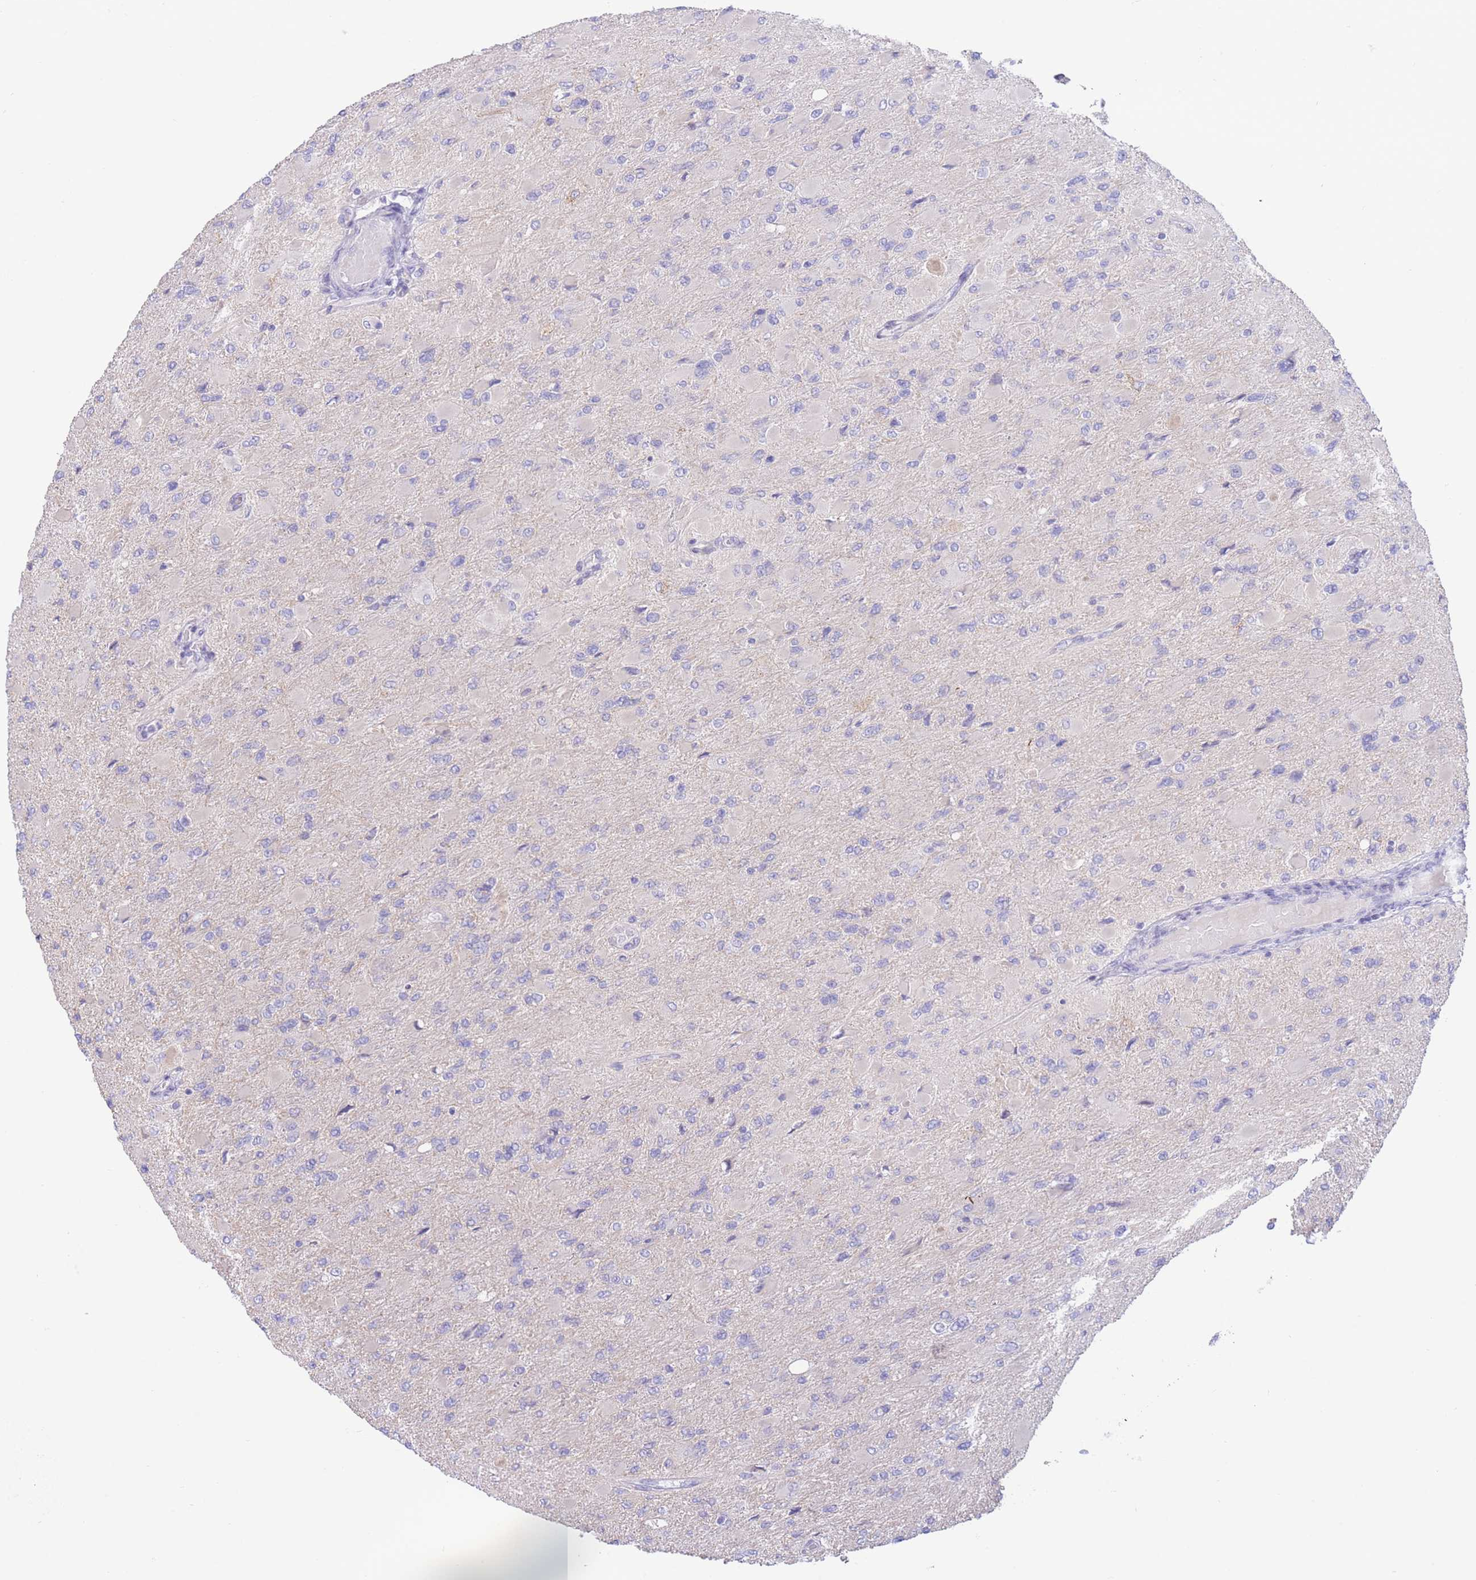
{"staining": {"intensity": "negative", "quantity": "none", "location": "none"}, "tissue": "glioma", "cell_type": "Tumor cells", "image_type": "cancer", "snomed": [{"axis": "morphology", "description": "Glioma, malignant, High grade"}, {"axis": "topography", "description": "Cerebral cortex"}], "caption": "An immunohistochemistry (IHC) photomicrograph of malignant glioma (high-grade) is shown. There is no staining in tumor cells of malignant glioma (high-grade).", "gene": "RPL39L", "patient": {"sex": "female", "age": 36}}